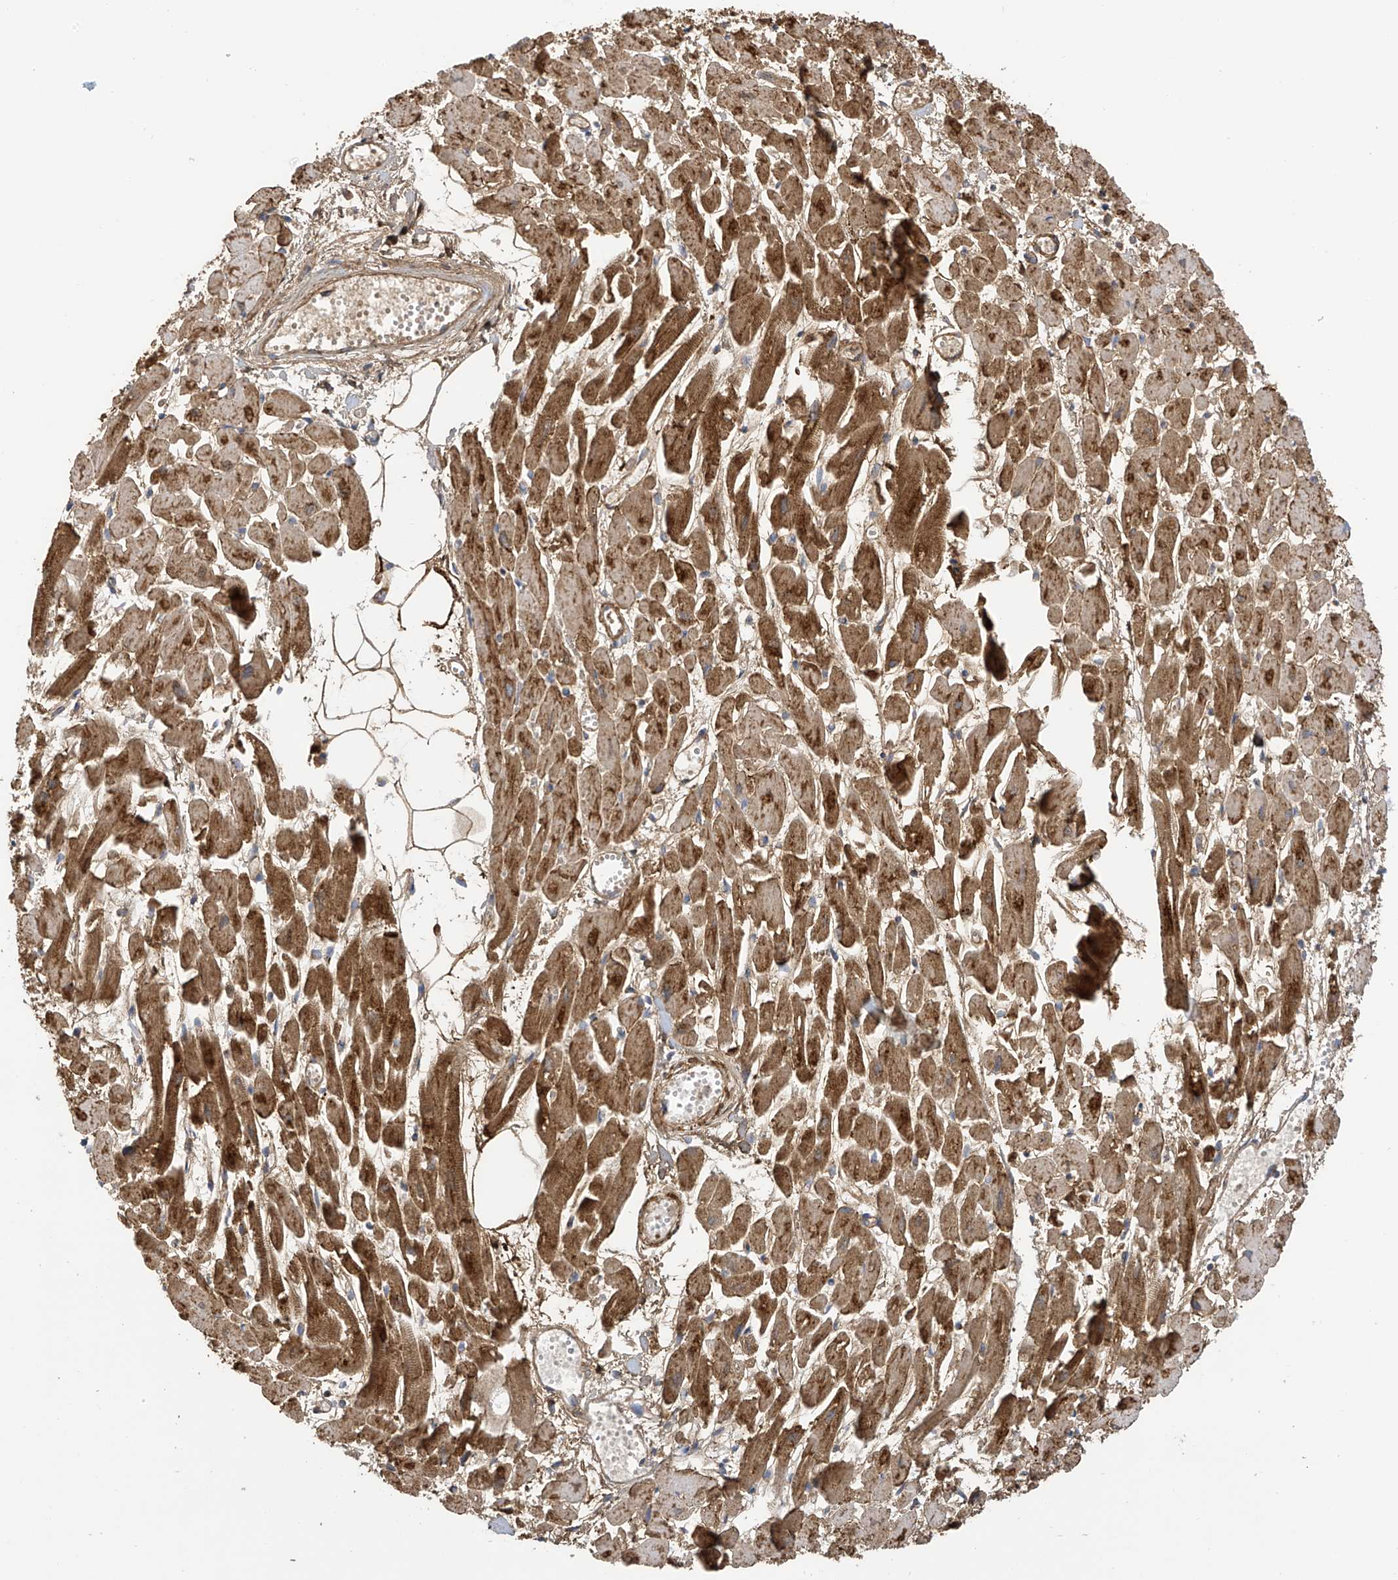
{"staining": {"intensity": "moderate", "quantity": ">75%", "location": "cytoplasmic/membranous"}, "tissue": "heart muscle", "cell_type": "Cardiomyocytes", "image_type": "normal", "snomed": [{"axis": "morphology", "description": "Normal tissue, NOS"}, {"axis": "topography", "description": "Heart"}], "caption": "This histopathology image shows IHC staining of benign human heart muscle, with medium moderate cytoplasmic/membranous staining in approximately >75% of cardiomyocytes.", "gene": "ITM2B", "patient": {"sex": "female", "age": 64}}